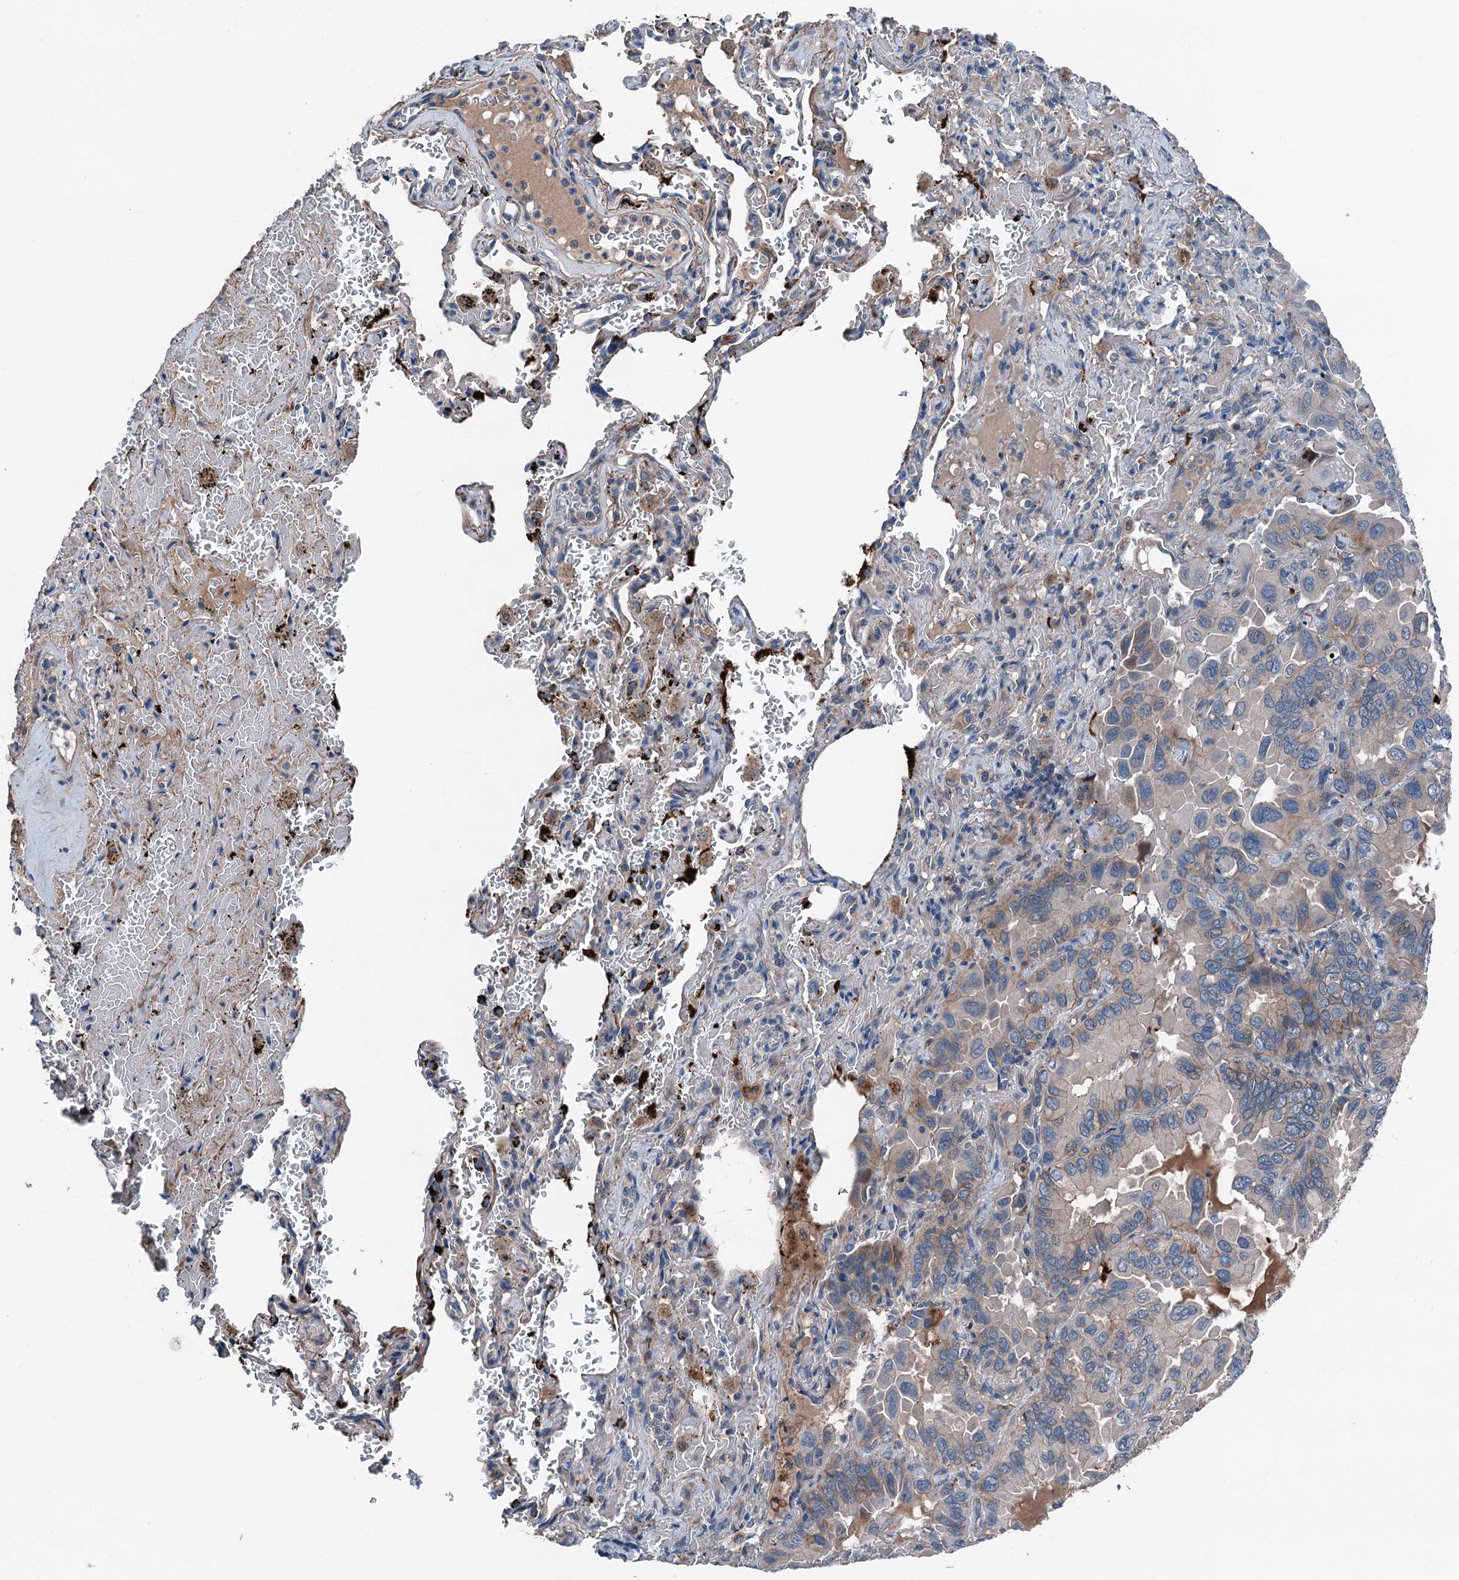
{"staining": {"intensity": "weak", "quantity": "<25%", "location": "cytoplasmic/membranous"}, "tissue": "lung cancer", "cell_type": "Tumor cells", "image_type": "cancer", "snomed": [{"axis": "morphology", "description": "Adenocarcinoma, NOS"}, {"axis": "topography", "description": "Lung"}], "caption": "Immunohistochemistry of lung cancer exhibits no staining in tumor cells.", "gene": "SLC2A10", "patient": {"sex": "male", "age": 64}}